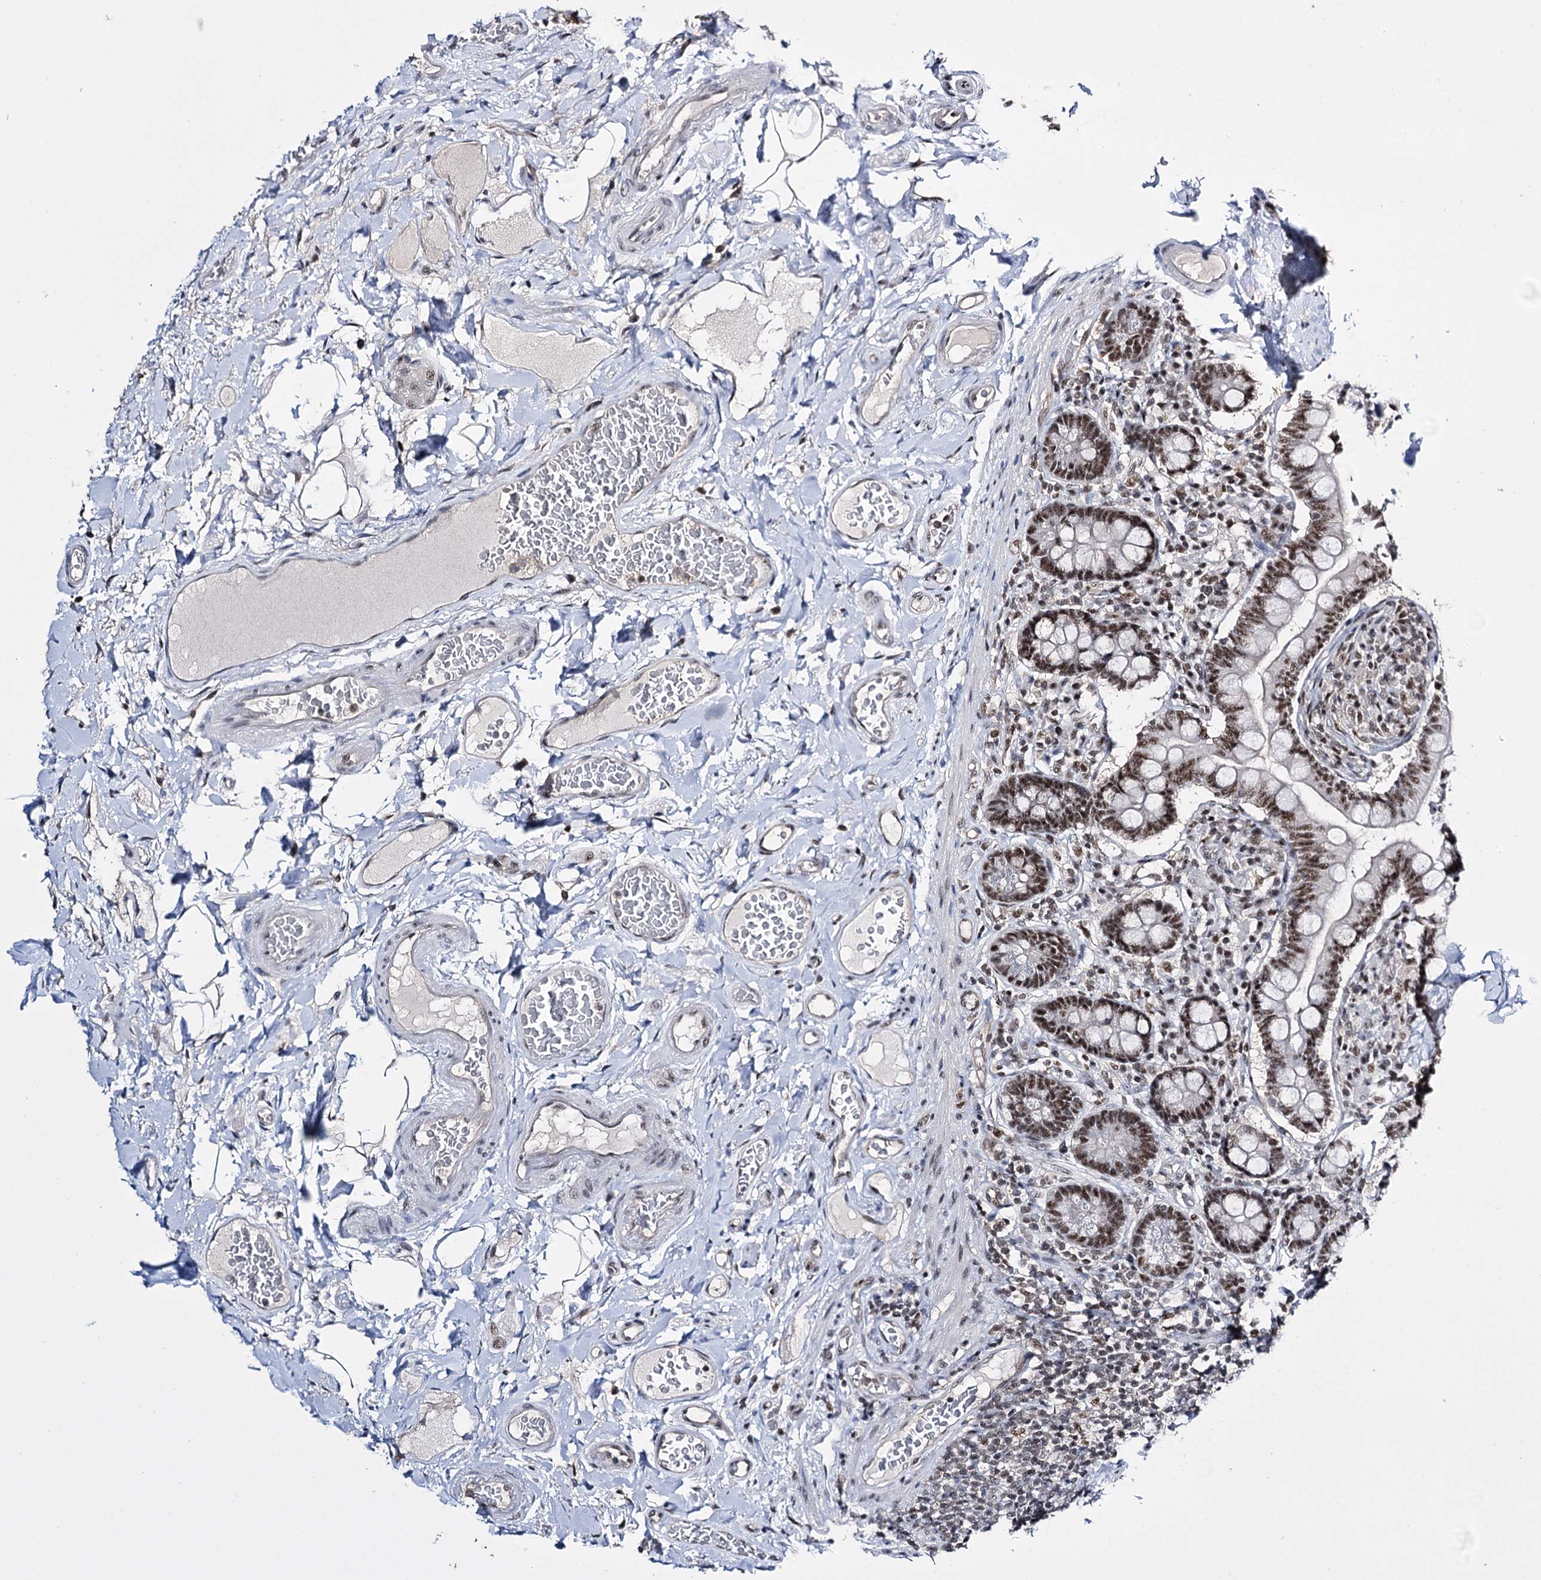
{"staining": {"intensity": "strong", "quantity": ">75%", "location": "nuclear"}, "tissue": "small intestine", "cell_type": "Glandular cells", "image_type": "normal", "snomed": [{"axis": "morphology", "description": "Normal tissue, NOS"}, {"axis": "topography", "description": "Small intestine"}], "caption": "High-magnification brightfield microscopy of unremarkable small intestine stained with DAB (brown) and counterstained with hematoxylin (blue). glandular cells exhibit strong nuclear expression is appreciated in approximately>75% of cells. The staining was performed using DAB, with brown indicating positive protein expression. Nuclei are stained blue with hematoxylin.", "gene": "PRPF40A", "patient": {"sex": "female", "age": 64}}